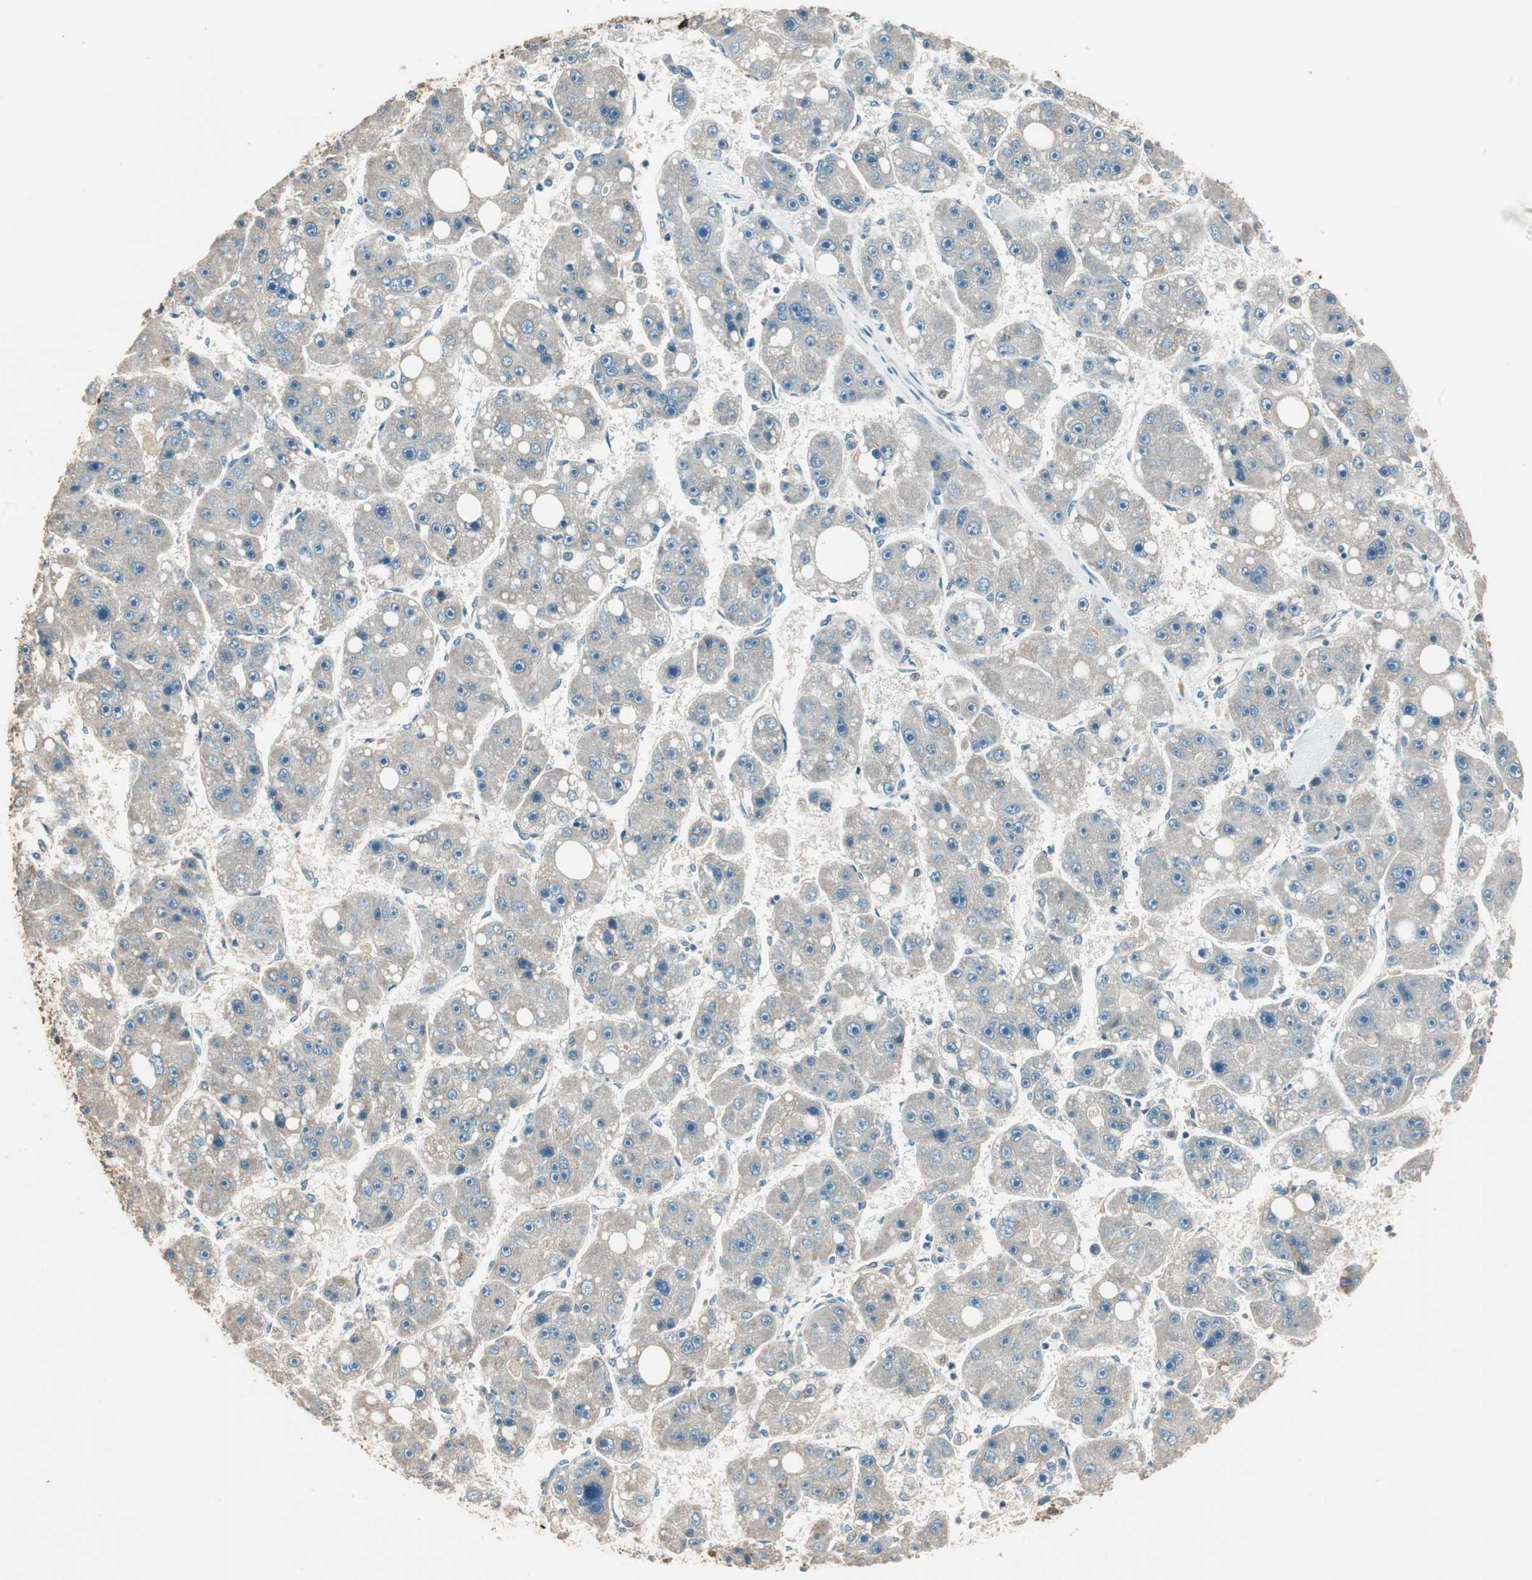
{"staining": {"intensity": "negative", "quantity": "none", "location": "none"}, "tissue": "liver cancer", "cell_type": "Tumor cells", "image_type": "cancer", "snomed": [{"axis": "morphology", "description": "Carcinoma, Hepatocellular, NOS"}, {"axis": "topography", "description": "Liver"}], "caption": "This is an immunohistochemistry histopathology image of hepatocellular carcinoma (liver). There is no staining in tumor cells.", "gene": "TRIM21", "patient": {"sex": "female", "age": 61}}